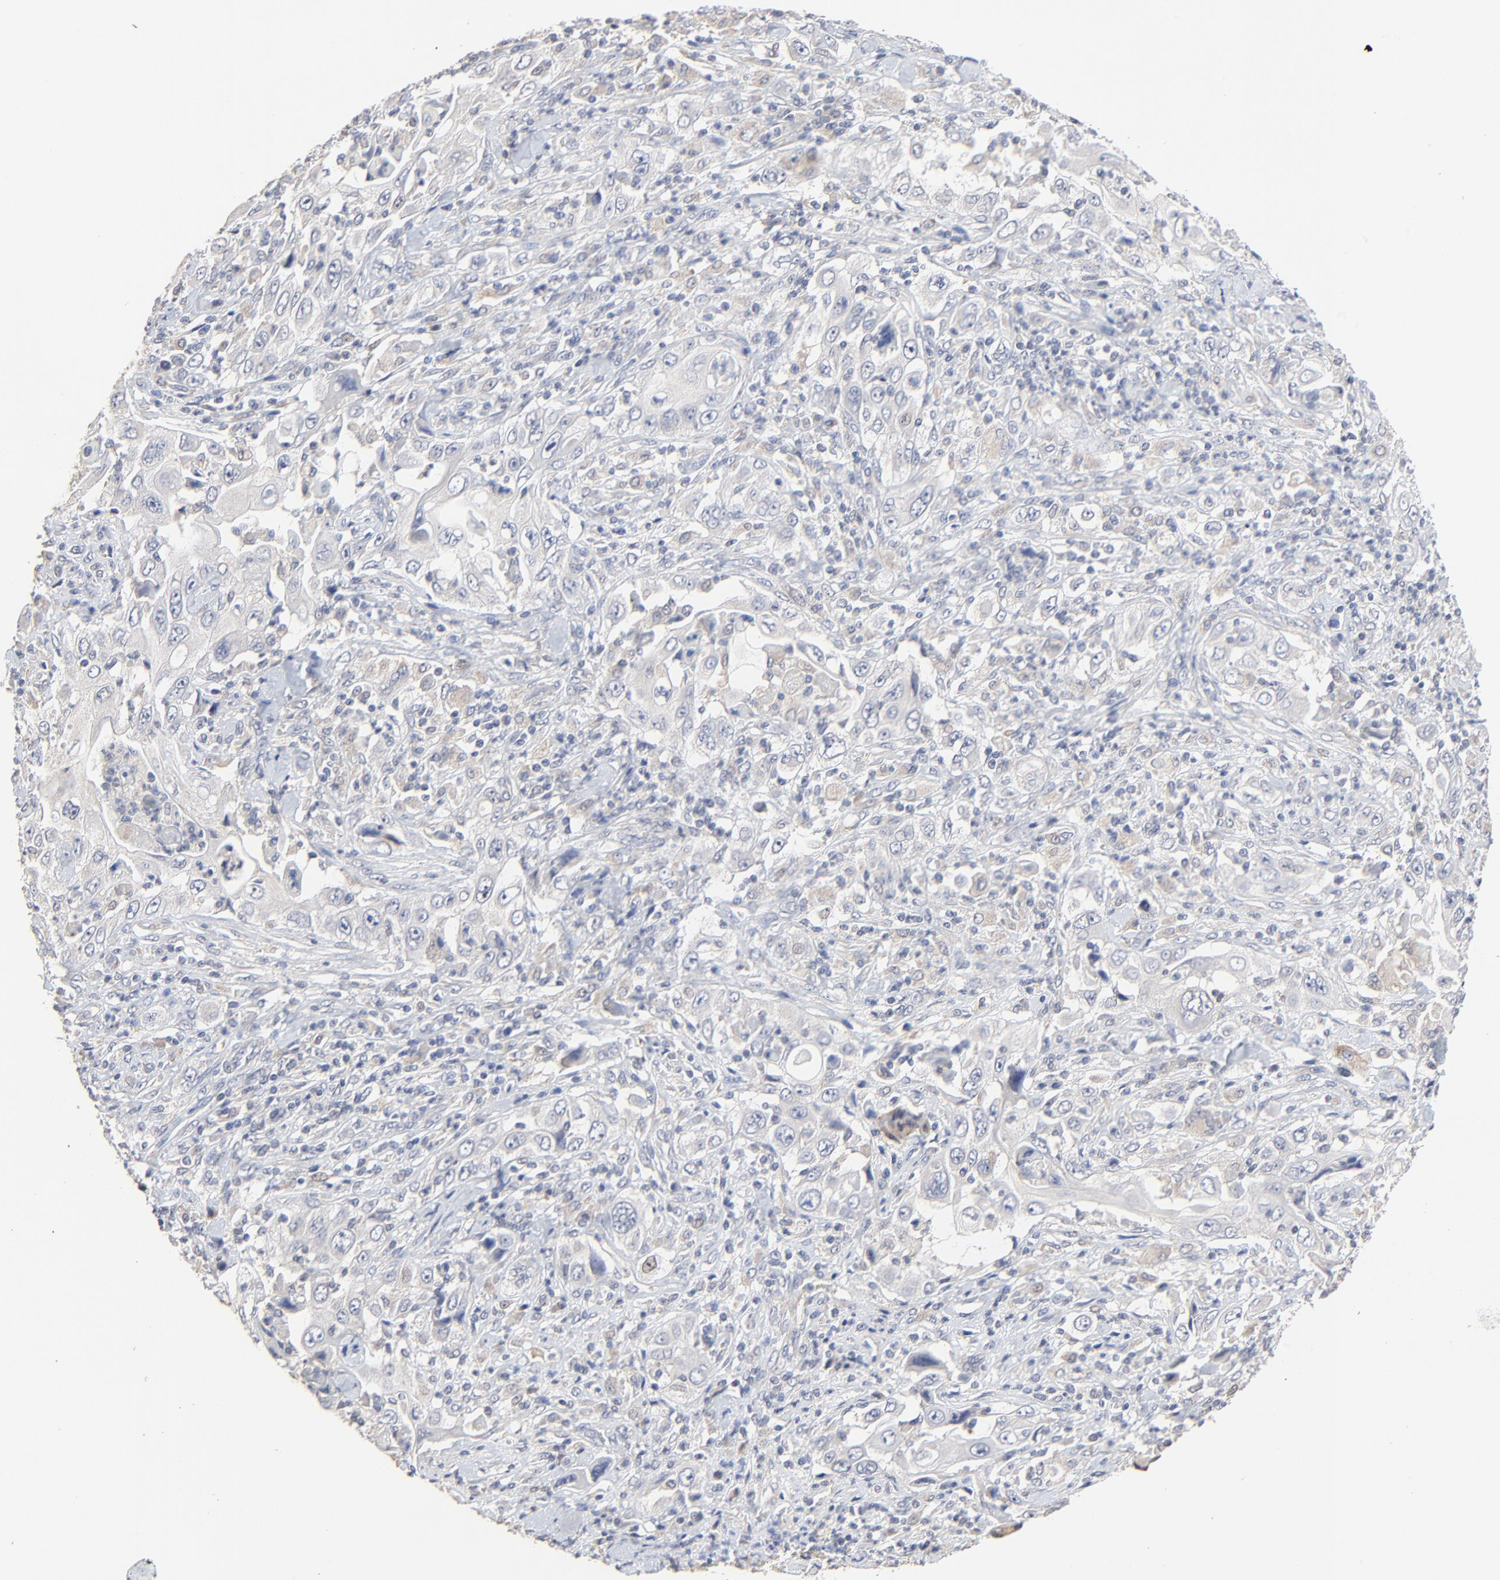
{"staining": {"intensity": "negative", "quantity": "none", "location": "none"}, "tissue": "pancreatic cancer", "cell_type": "Tumor cells", "image_type": "cancer", "snomed": [{"axis": "morphology", "description": "Adenocarcinoma, NOS"}, {"axis": "topography", "description": "Pancreas"}], "caption": "IHC histopathology image of human adenocarcinoma (pancreatic) stained for a protein (brown), which exhibits no staining in tumor cells.", "gene": "FANCB", "patient": {"sex": "male", "age": 70}}